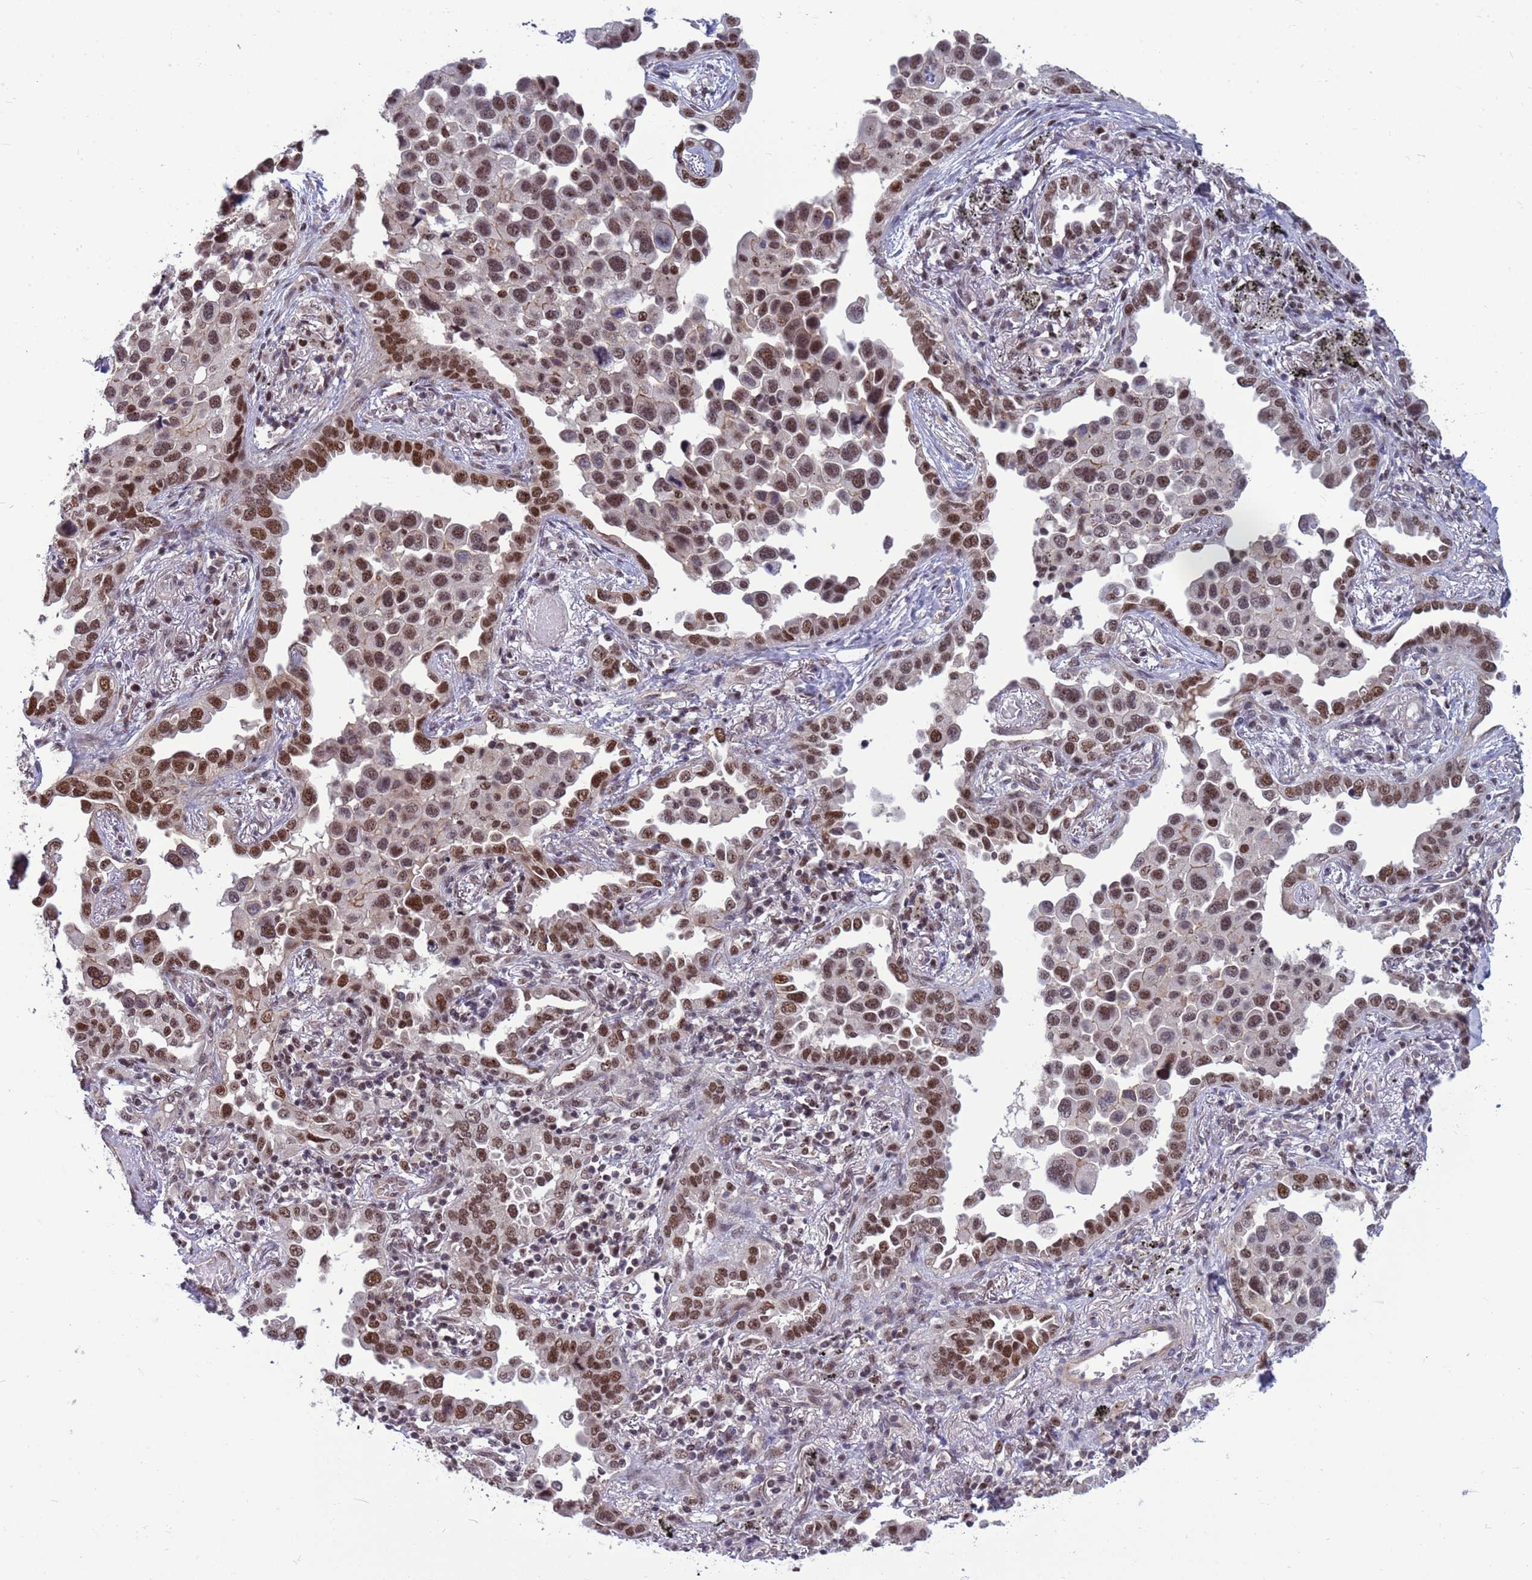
{"staining": {"intensity": "moderate", "quantity": ">75%", "location": "nuclear"}, "tissue": "lung cancer", "cell_type": "Tumor cells", "image_type": "cancer", "snomed": [{"axis": "morphology", "description": "Adenocarcinoma, NOS"}, {"axis": "topography", "description": "Lung"}], "caption": "Protein expression analysis of adenocarcinoma (lung) exhibits moderate nuclear positivity in approximately >75% of tumor cells.", "gene": "NSL1", "patient": {"sex": "male", "age": 67}}